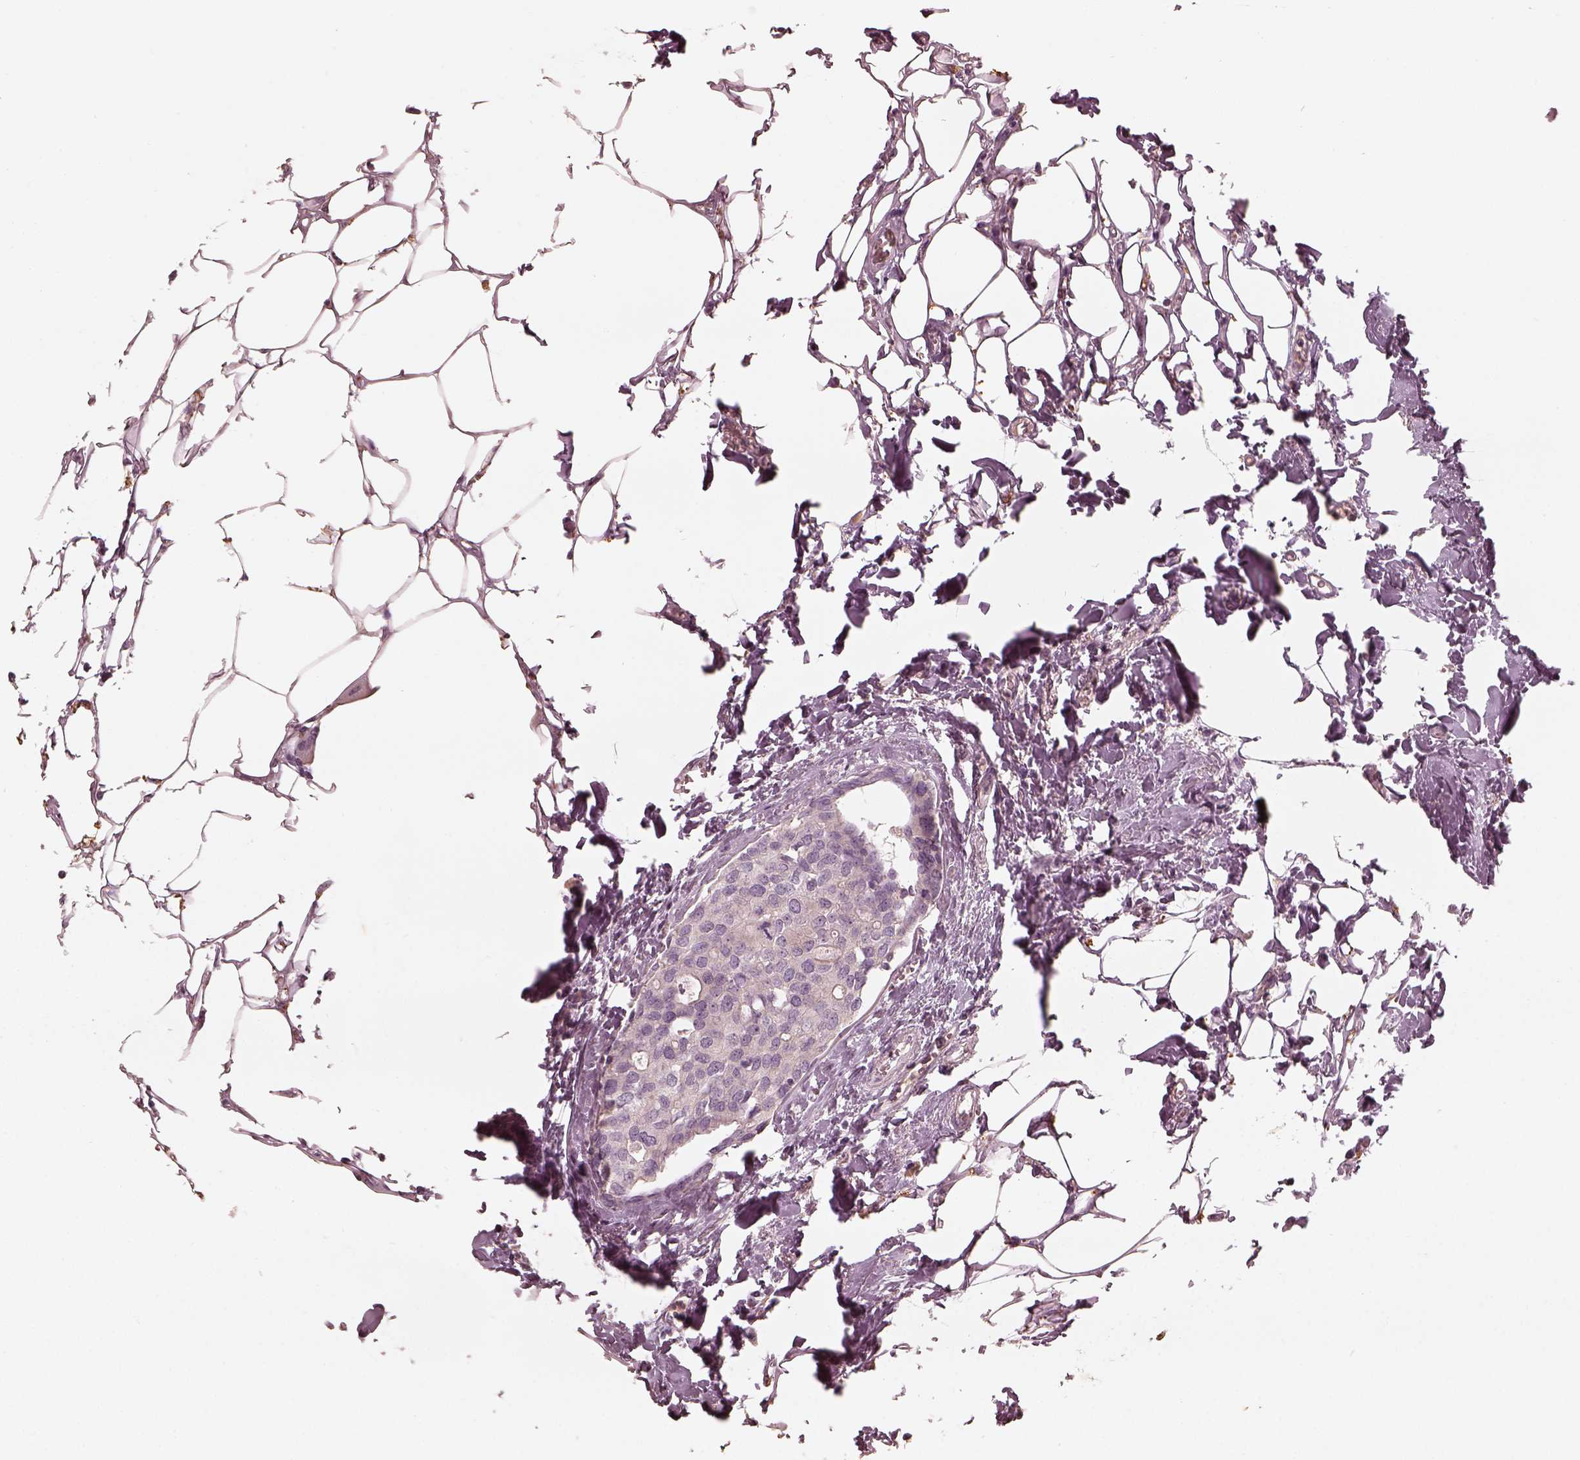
{"staining": {"intensity": "negative", "quantity": "none", "location": "none"}, "tissue": "breast cancer", "cell_type": "Tumor cells", "image_type": "cancer", "snomed": [{"axis": "morphology", "description": "Duct carcinoma"}, {"axis": "topography", "description": "Breast"}], "caption": "High power microscopy micrograph of an IHC histopathology image of breast cancer, revealing no significant expression in tumor cells.", "gene": "ADRB3", "patient": {"sex": "female", "age": 83}}